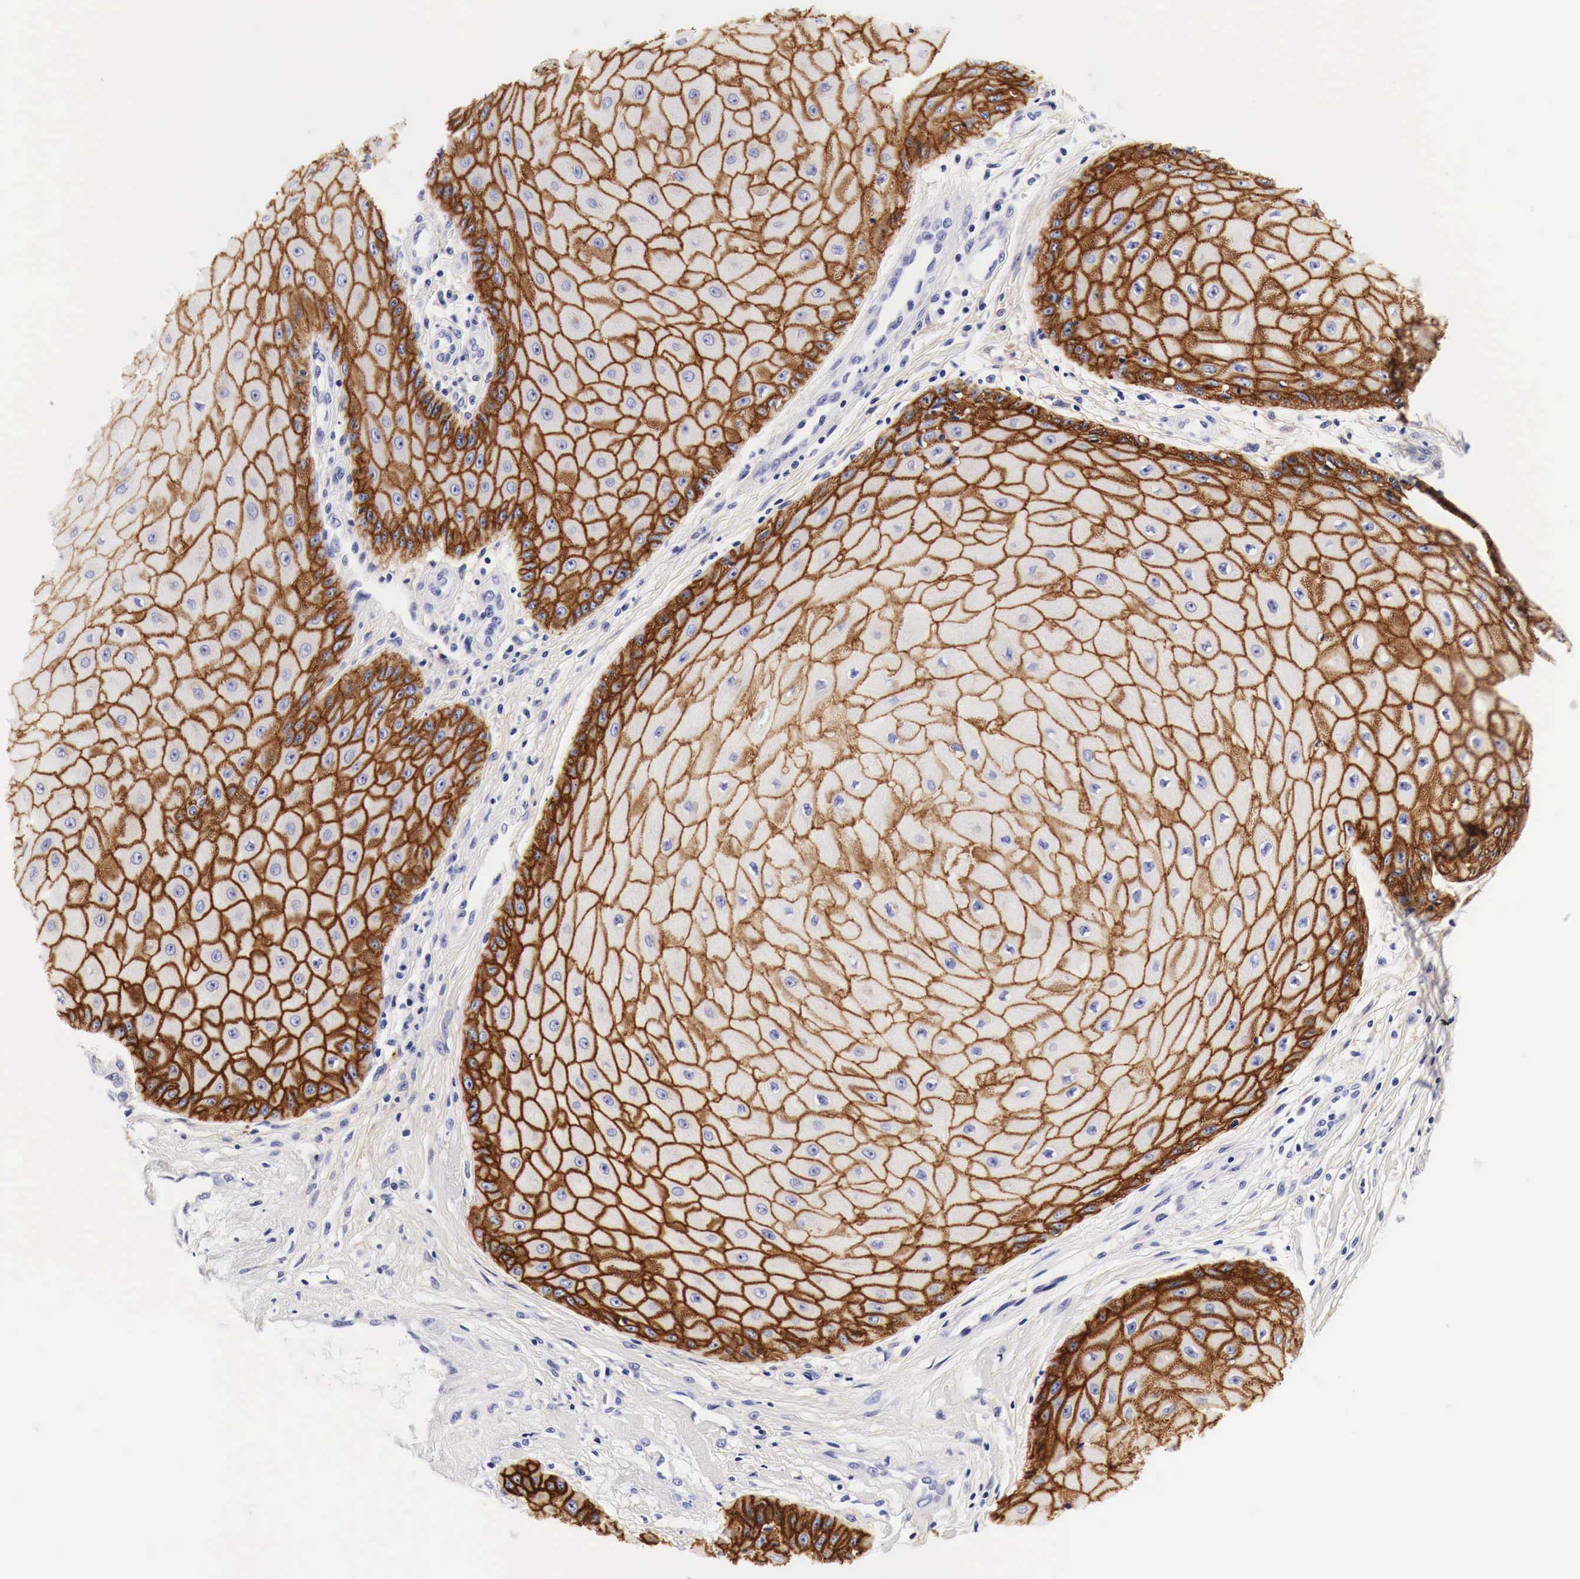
{"staining": {"intensity": "strong", "quantity": ">75%", "location": "cytoplasmic/membranous"}, "tissue": "skin cancer", "cell_type": "Tumor cells", "image_type": "cancer", "snomed": [{"axis": "morphology", "description": "Squamous cell carcinoma, NOS"}, {"axis": "topography", "description": "Skin"}], "caption": "Immunohistochemistry micrograph of neoplastic tissue: human squamous cell carcinoma (skin) stained using IHC exhibits high levels of strong protein expression localized specifically in the cytoplasmic/membranous of tumor cells, appearing as a cytoplasmic/membranous brown color.", "gene": "EGFR", "patient": {"sex": "male", "age": 57}}